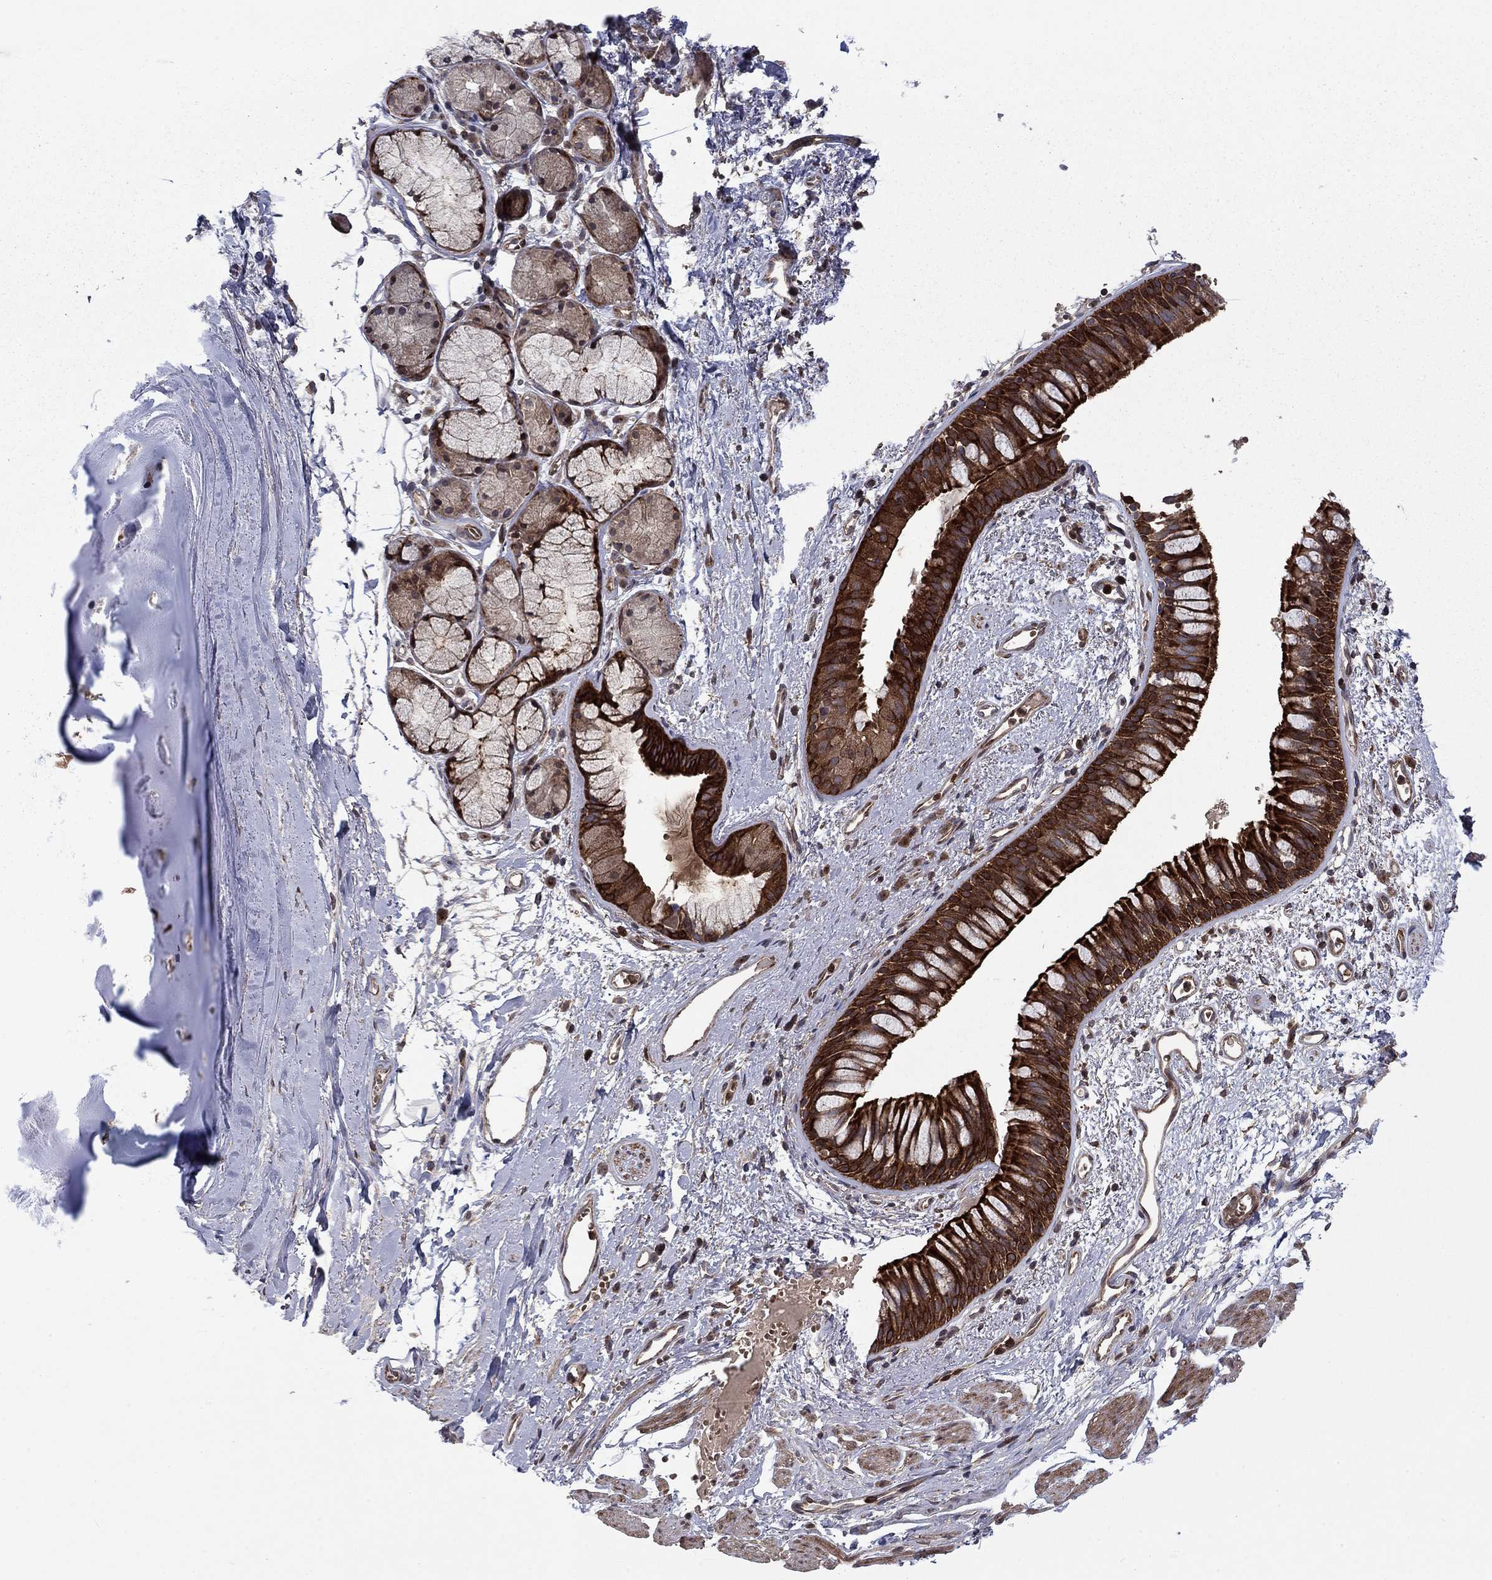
{"staining": {"intensity": "strong", "quantity": ">75%", "location": "cytoplasmic/membranous"}, "tissue": "bronchus", "cell_type": "Respiratory epithelial cells", "image_type": "normal", "snomed": [{"axis": "morphology", "description": "Normal tissue, NOS"}, {"axis": "topography", "description": "Cartilage tissue"}, {"axis": "topography", "description": "Bronchus"}], "caption": "Strong cytoplasmic/membranous positivity is present in approximately >75% of respiratory epithelial cells in benign bronchus.", "gene": "HDAC4", "patient": {"sex": "male", "age": 66}}